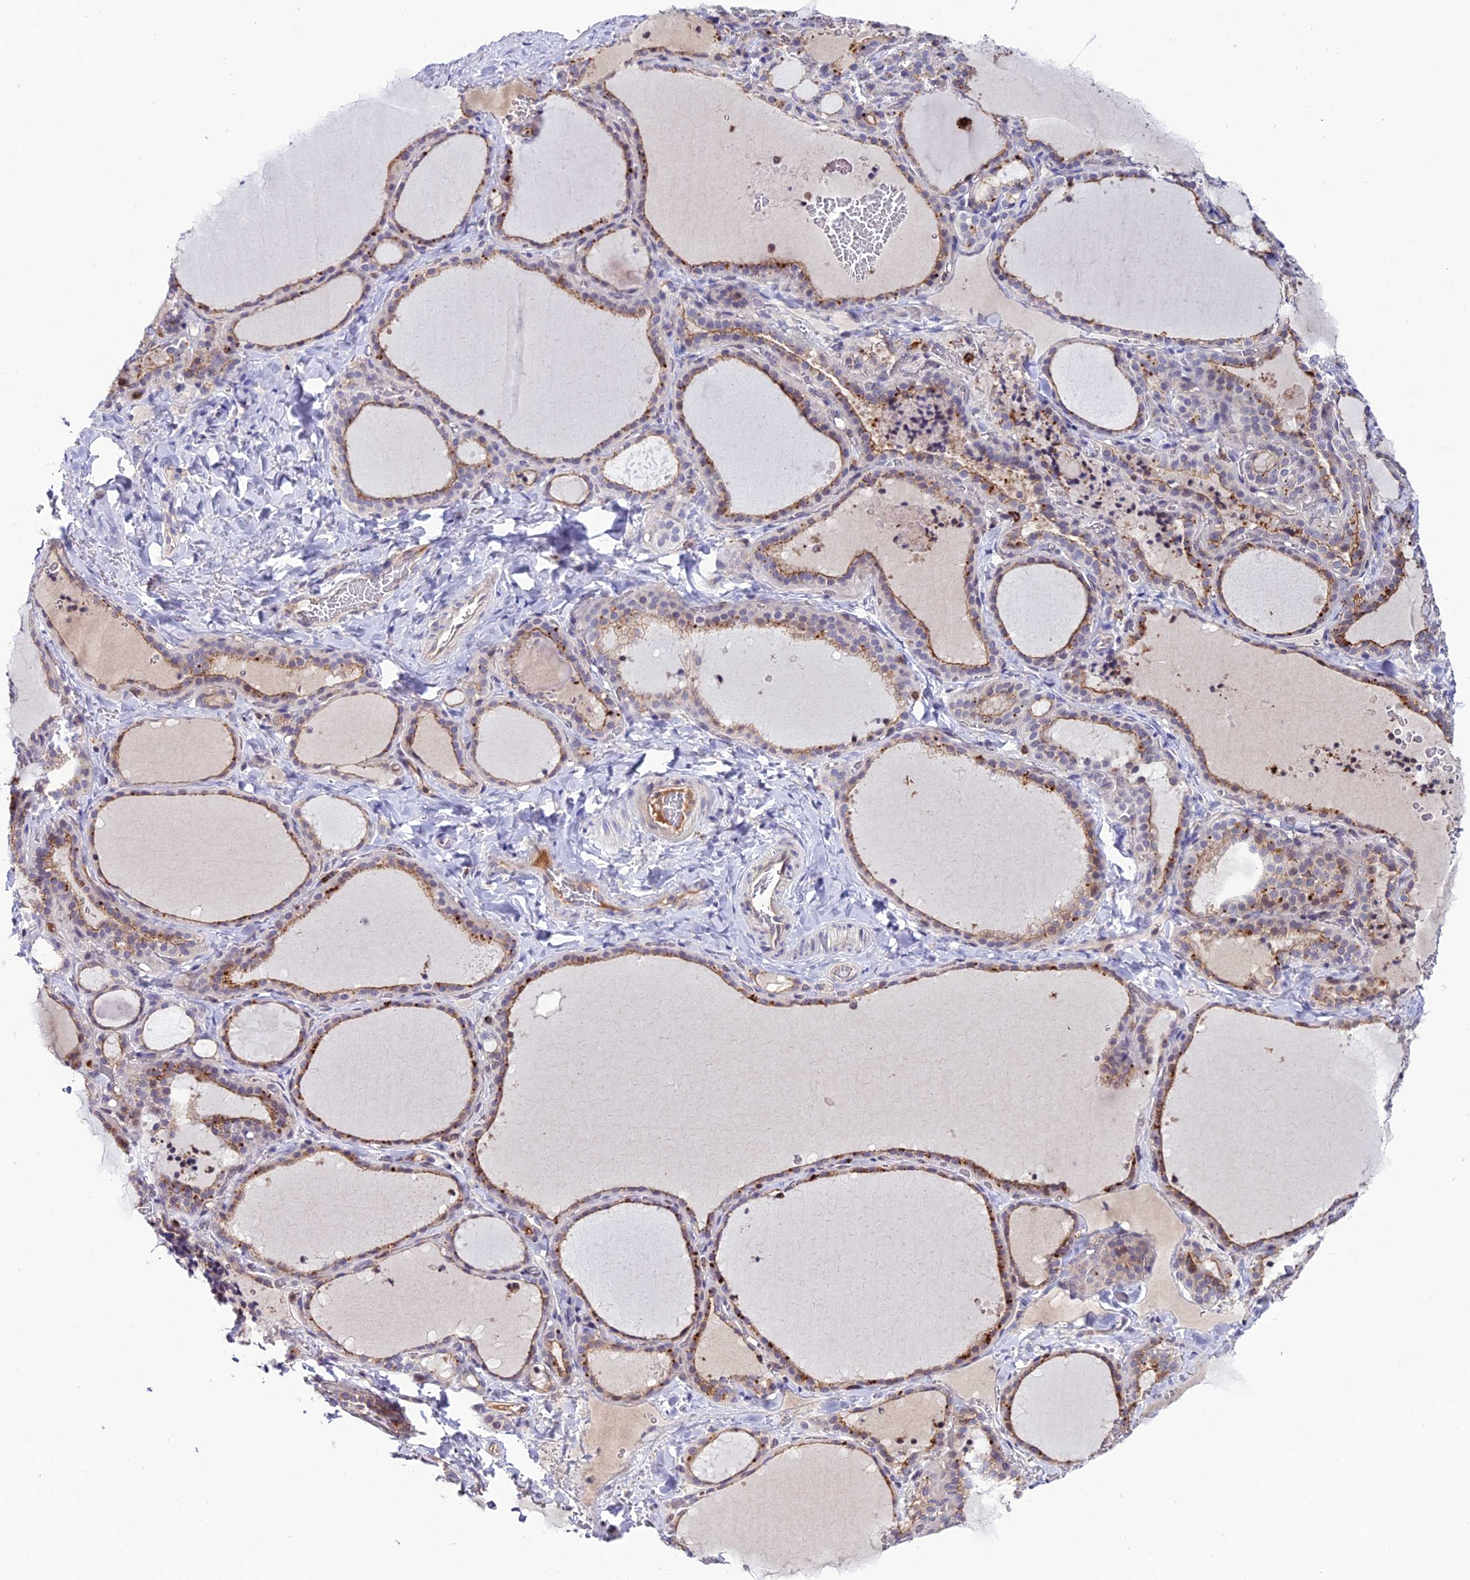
{"staining": {"intensity": "weak", "quantity": ">75%", "location": "cytoplasmic/membranous"}, "tissue": "thyroid gland", "cell_type": "Glandular cells", "image_type": "normal", "snomed": [{"axis": "morphology", "description": "Normal tissue, NOS"}, {"axis": "topography", "description": "Thyroid gland"}], "caption": "Immunohistochemistry (IHC) staining of unremarkable thyroid gland, which exhibits low levels of weak cytoplasmic/membranous positivity in approximately >75% of glandular cells indicating weak cytoplasmic/membranous protein expression. The staining was performed using DAB (brown) for protein detection and nuclei were counterstained in hematoxylin (blue).", "gene": "ARHGEF18", "patient": {"sex": "female", "age": 22}}